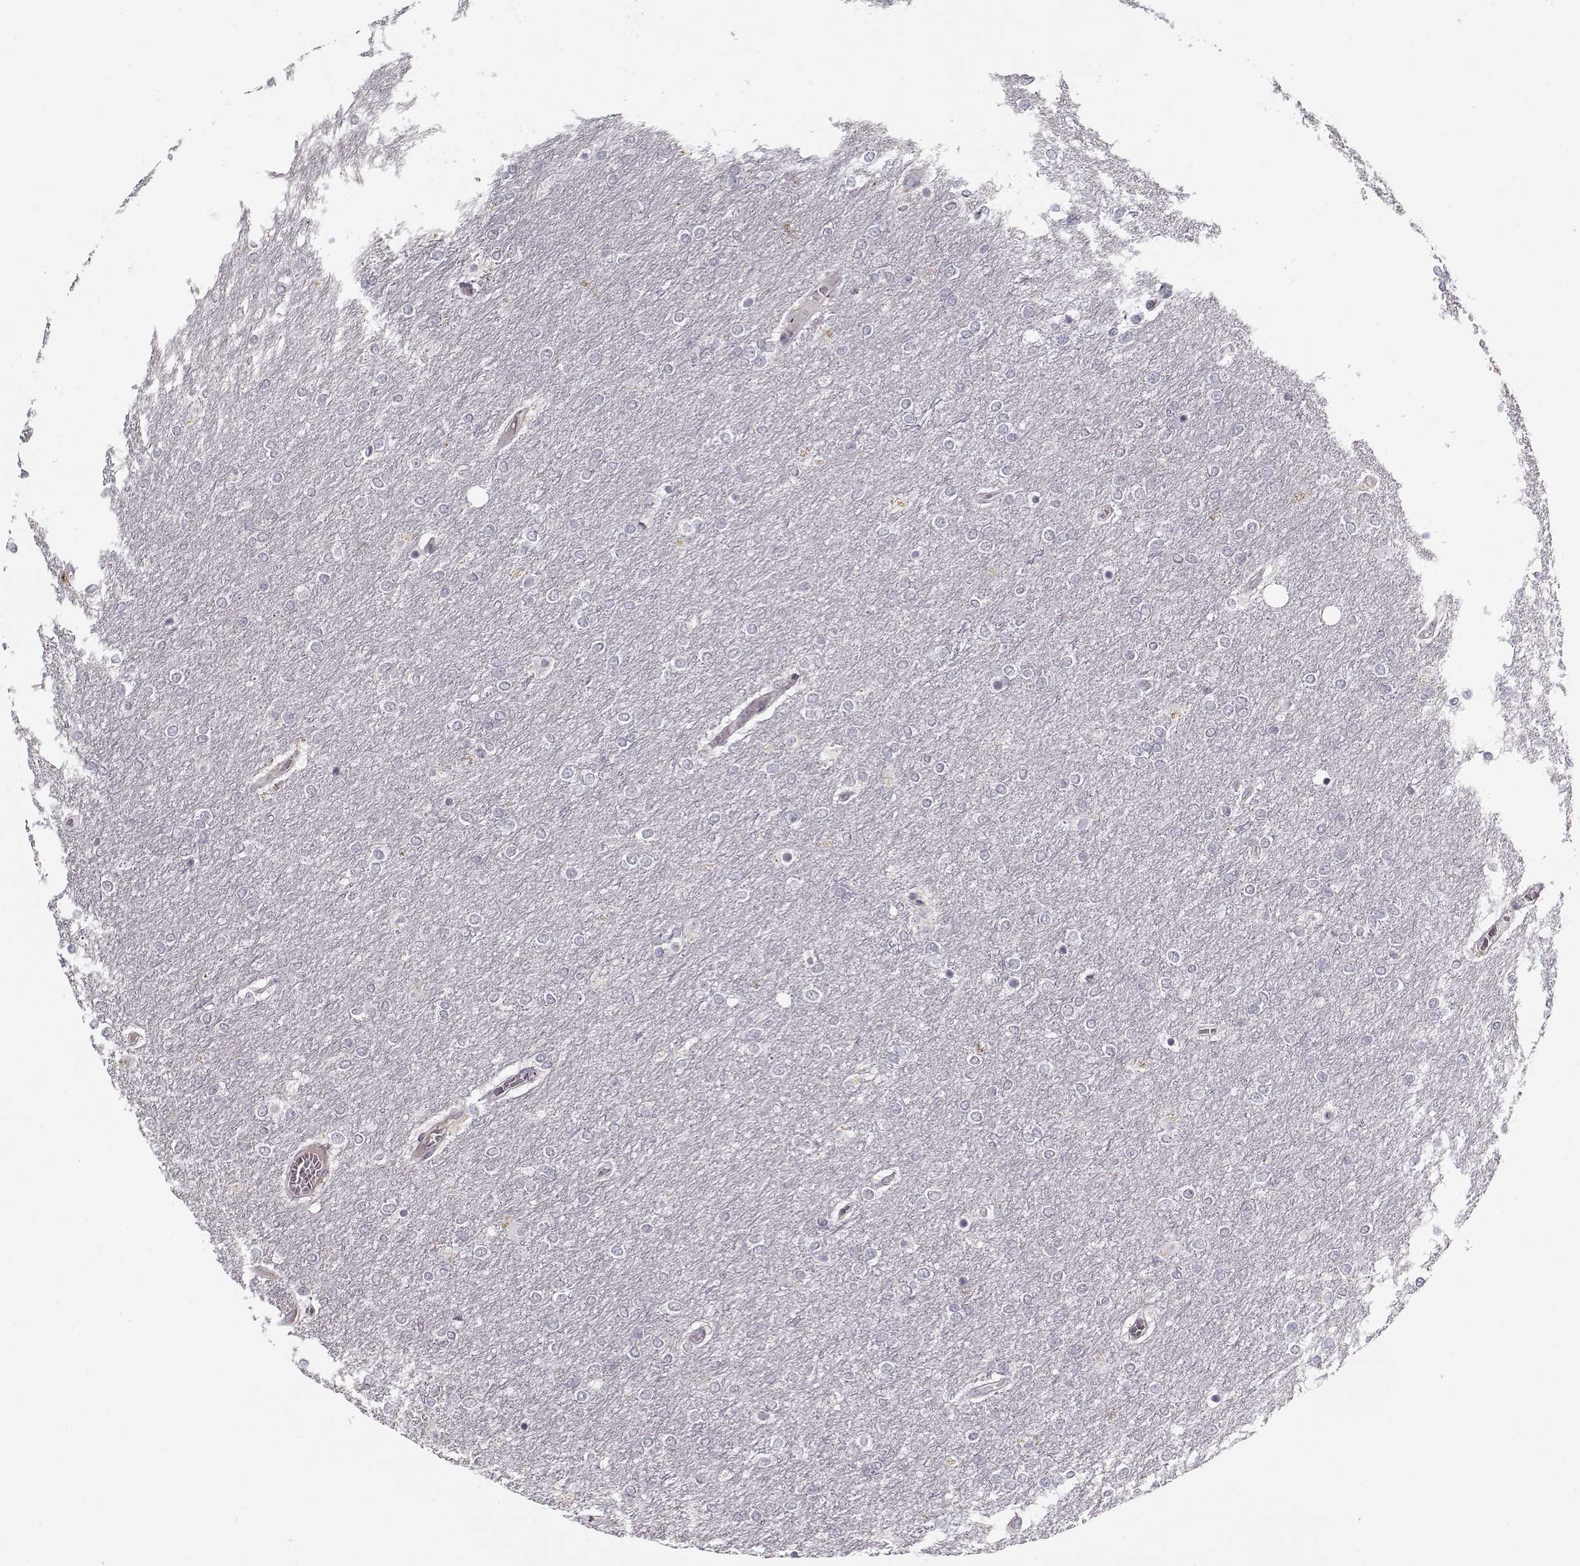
{"staining": {"intensity": "negative", "quantity": "none", "location": "none"}, "tissue": "glioma", "cell_type": "Tumor cells", "image_type": "cancer", "snomed": [{"axis": "morphology", "description": "Glioma, malignant, High grade"}, {"axis": "topography", "description": "Brain"}], "caption": "IHC photomicrograph of malignant high-grade glioma stained for a protein (brown), which demonstrates no expression in tumor cells.", "gene": "LUM", "patient": {"sex": "female", "age": 61}}